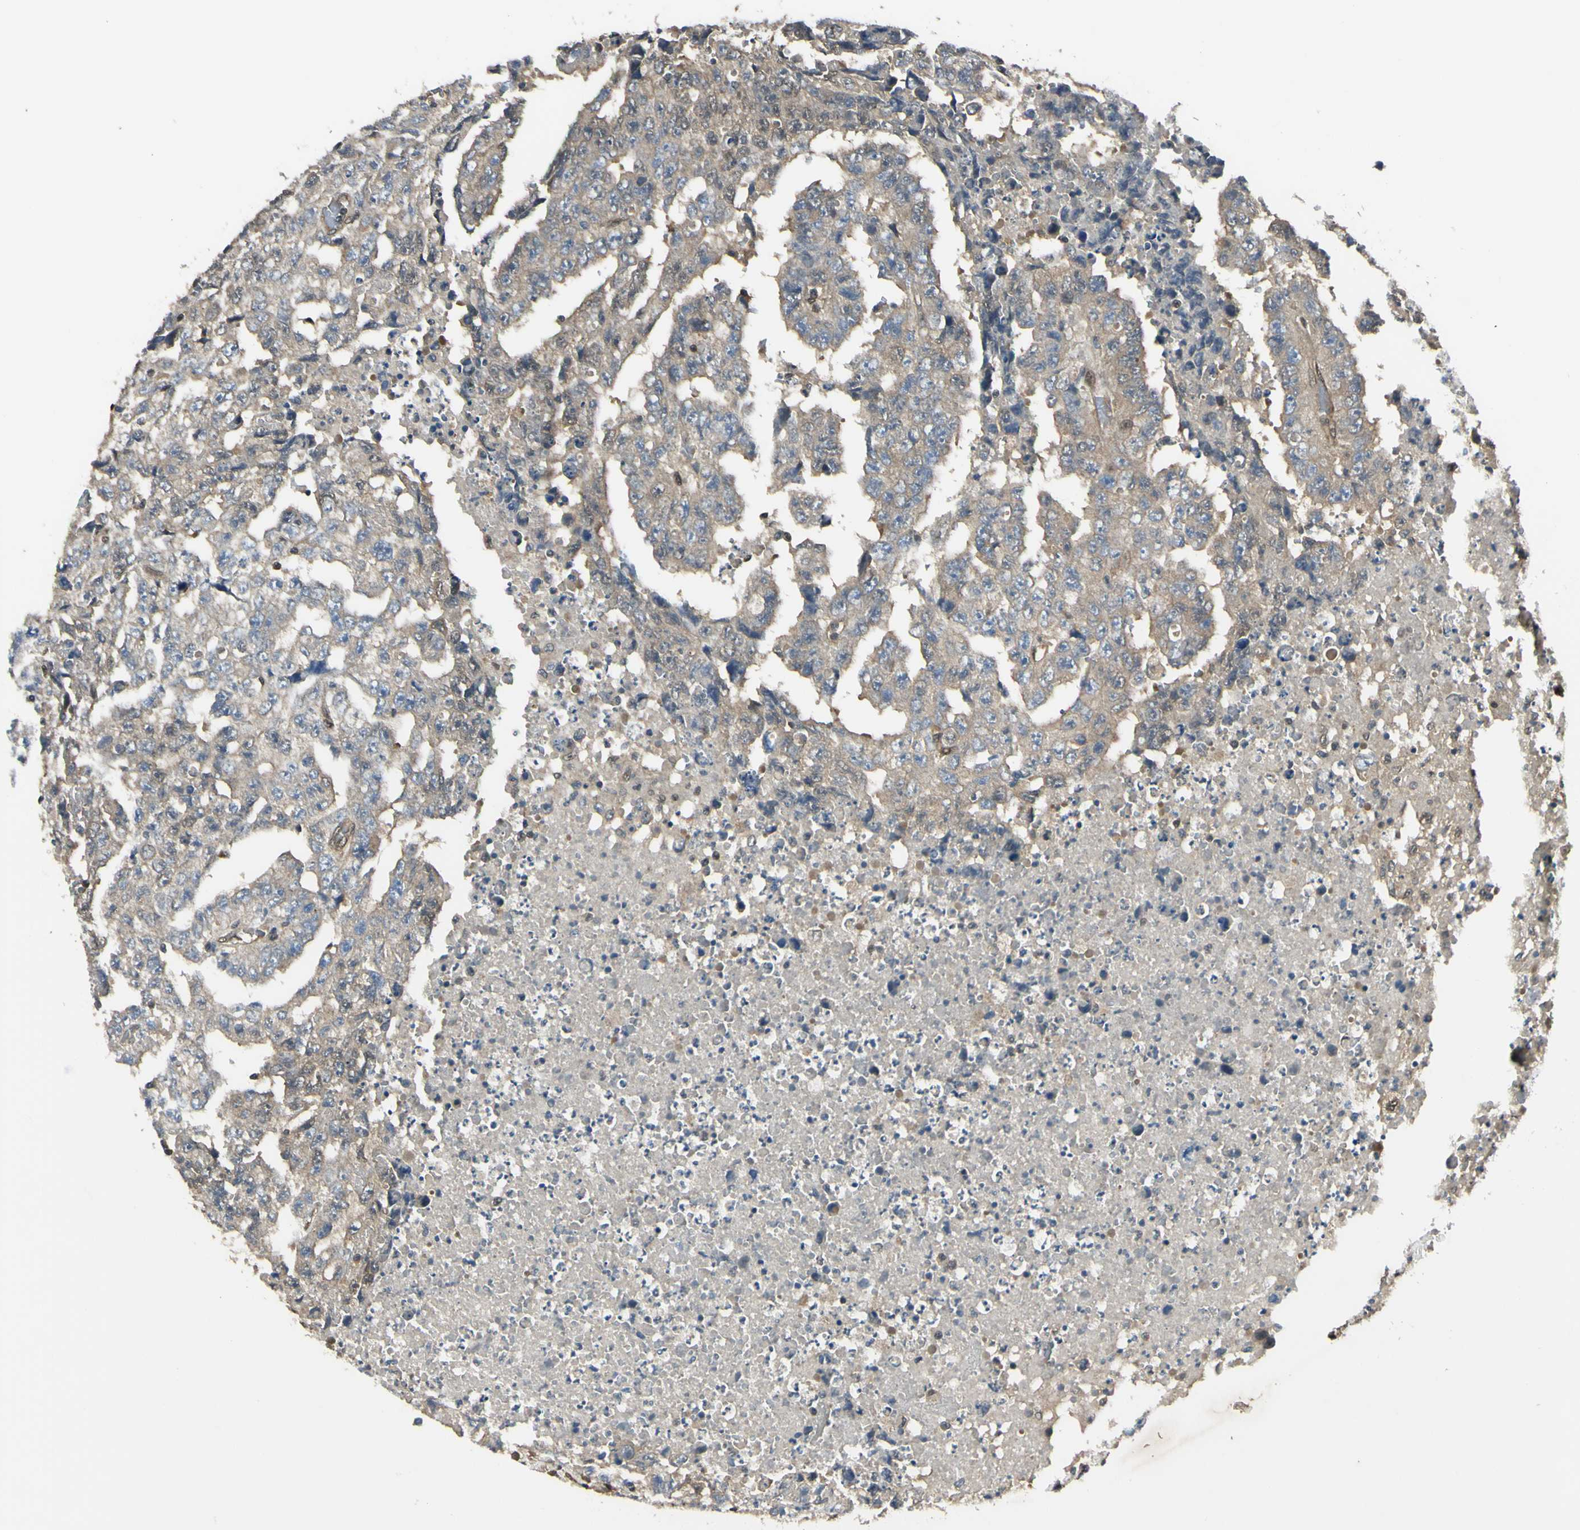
{"staining": {"intensity": "weak", "quantity": ">75%", "location": "cytoplasmic/membranous"}, "tissue": "testis cancer", "cell_type": "Tumor cells", "image_type": "cancer", "snomed": [{"axis": "morphology", "description": "Necrosis, NOS"}, {"axis": "morphology", "description": "Carcinoma, Embryonal, NOS"}, {"axis": "topography", "description": "Testis"}], "caption": "Immunohistochemistry staining of testis cancer (embryonal carcinoma), which reveals low levels of weak cytoplasmic/membranous staining in approximately >75% of tumor cells indicating weak cytoplasmic/membranous protein staining. The staining was performed using DAB (3,3'-diaminobenzidine) (brown) for protein detection and nuclei were counterstained in hematoxylin (blue).", "gene": "PSMD5", "patient": {"sex": "male", "age": 19}}